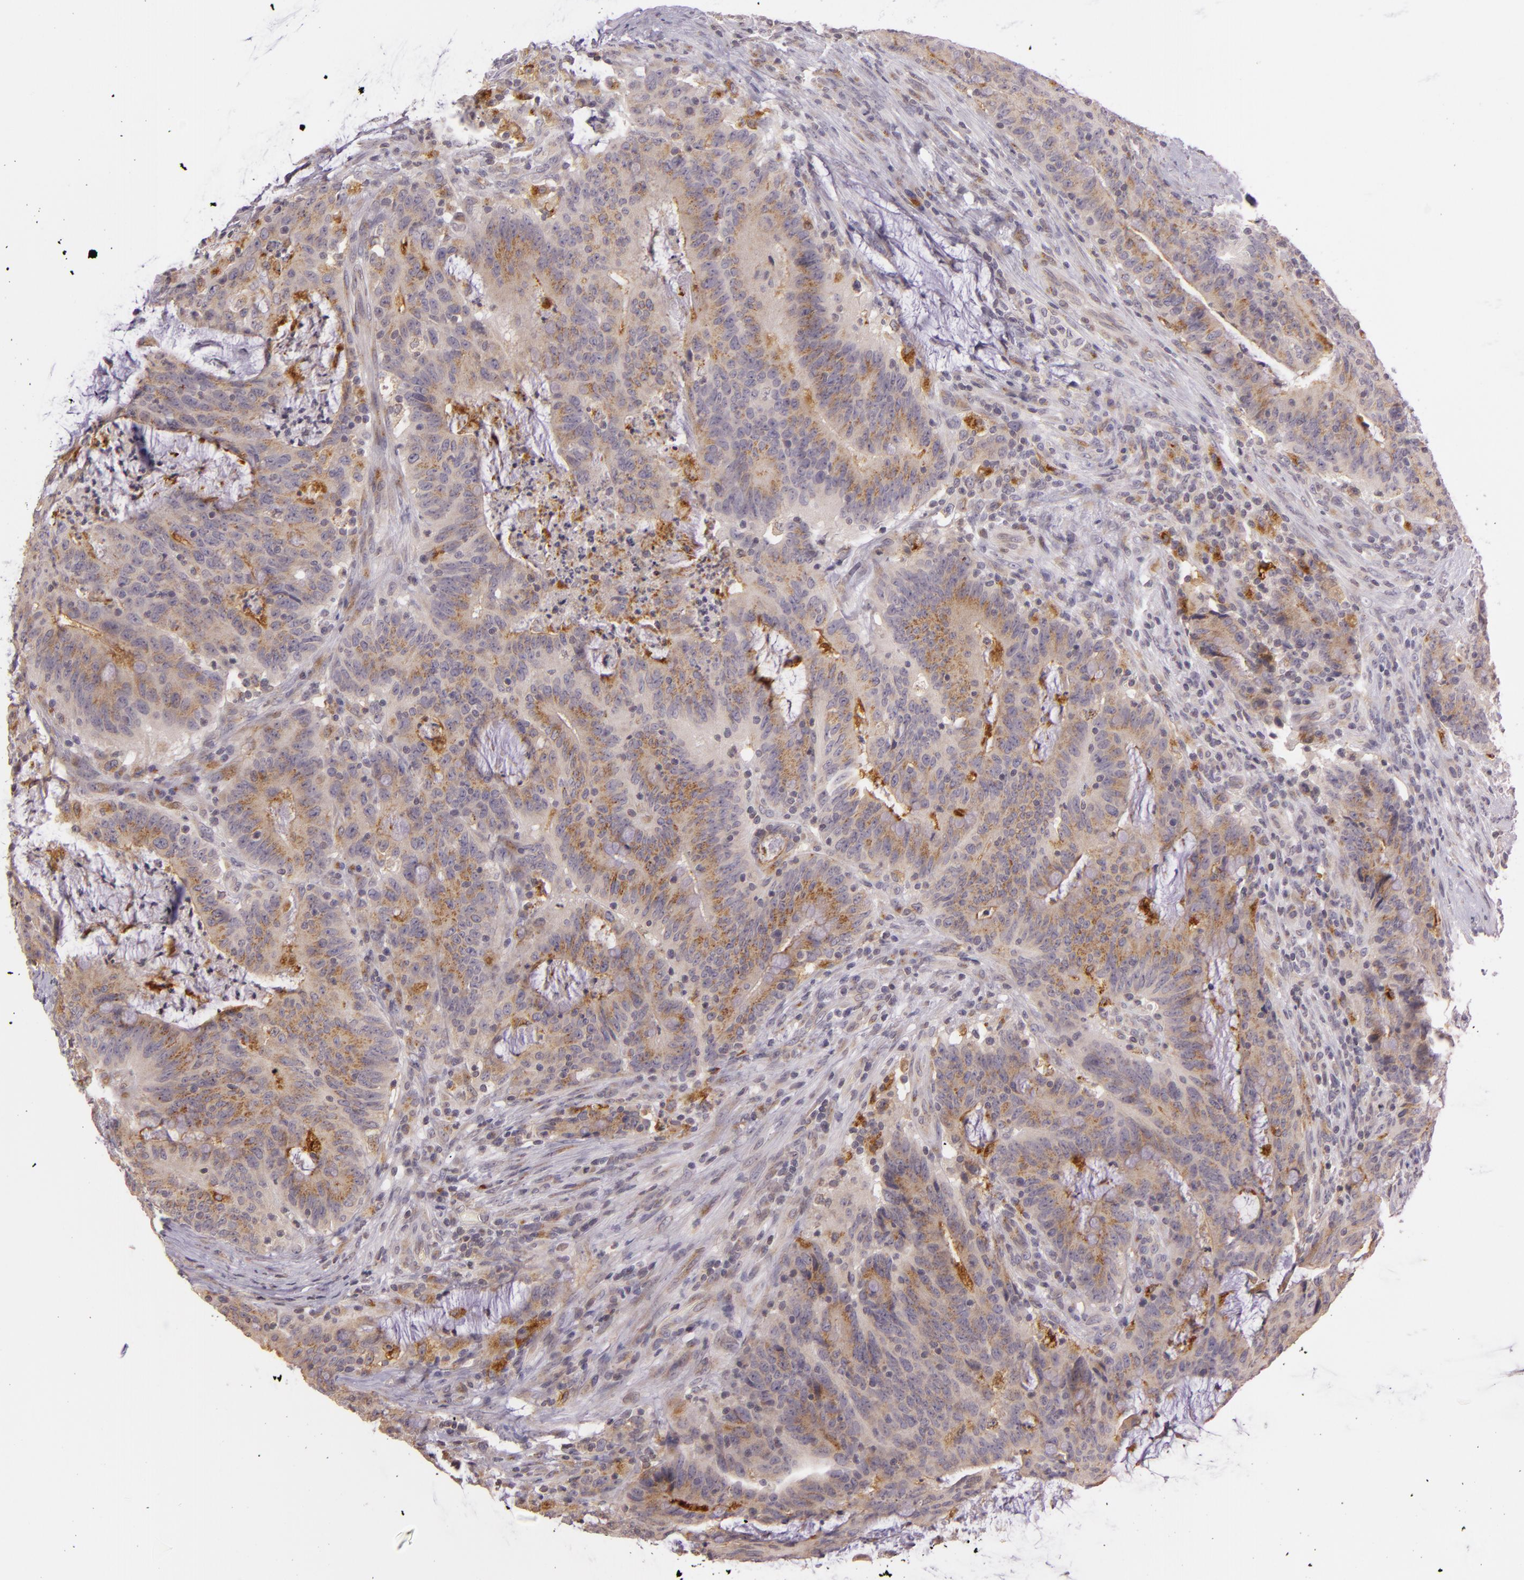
{"staining": {"intensity": "moderate", "quantity": ">75%", "location": "cytoplasmic/membranous"}, "tissue": "colorectal cancer", "cell_type": "Tumor cells", "image_type": "cancer", "snomed": [{"axis": "morphology", "description": "Adenocarcinoma, NOS"}, {"axis": "topography", "description": "Colon"}], "caption": "Immunohistochemistry micrograph of neoplastic tissue: colorectal cancer (adenocarcinoma) stained using immunohistochemistry demonstrates medium levels of moderate protein expression localized specifically in the cytoplasmic/membranous of tumor cells, appearing as a cytoplasmic/membranous brown color.", "gene": "LGMN", "patient": {"sex": "male", "age": 54}}